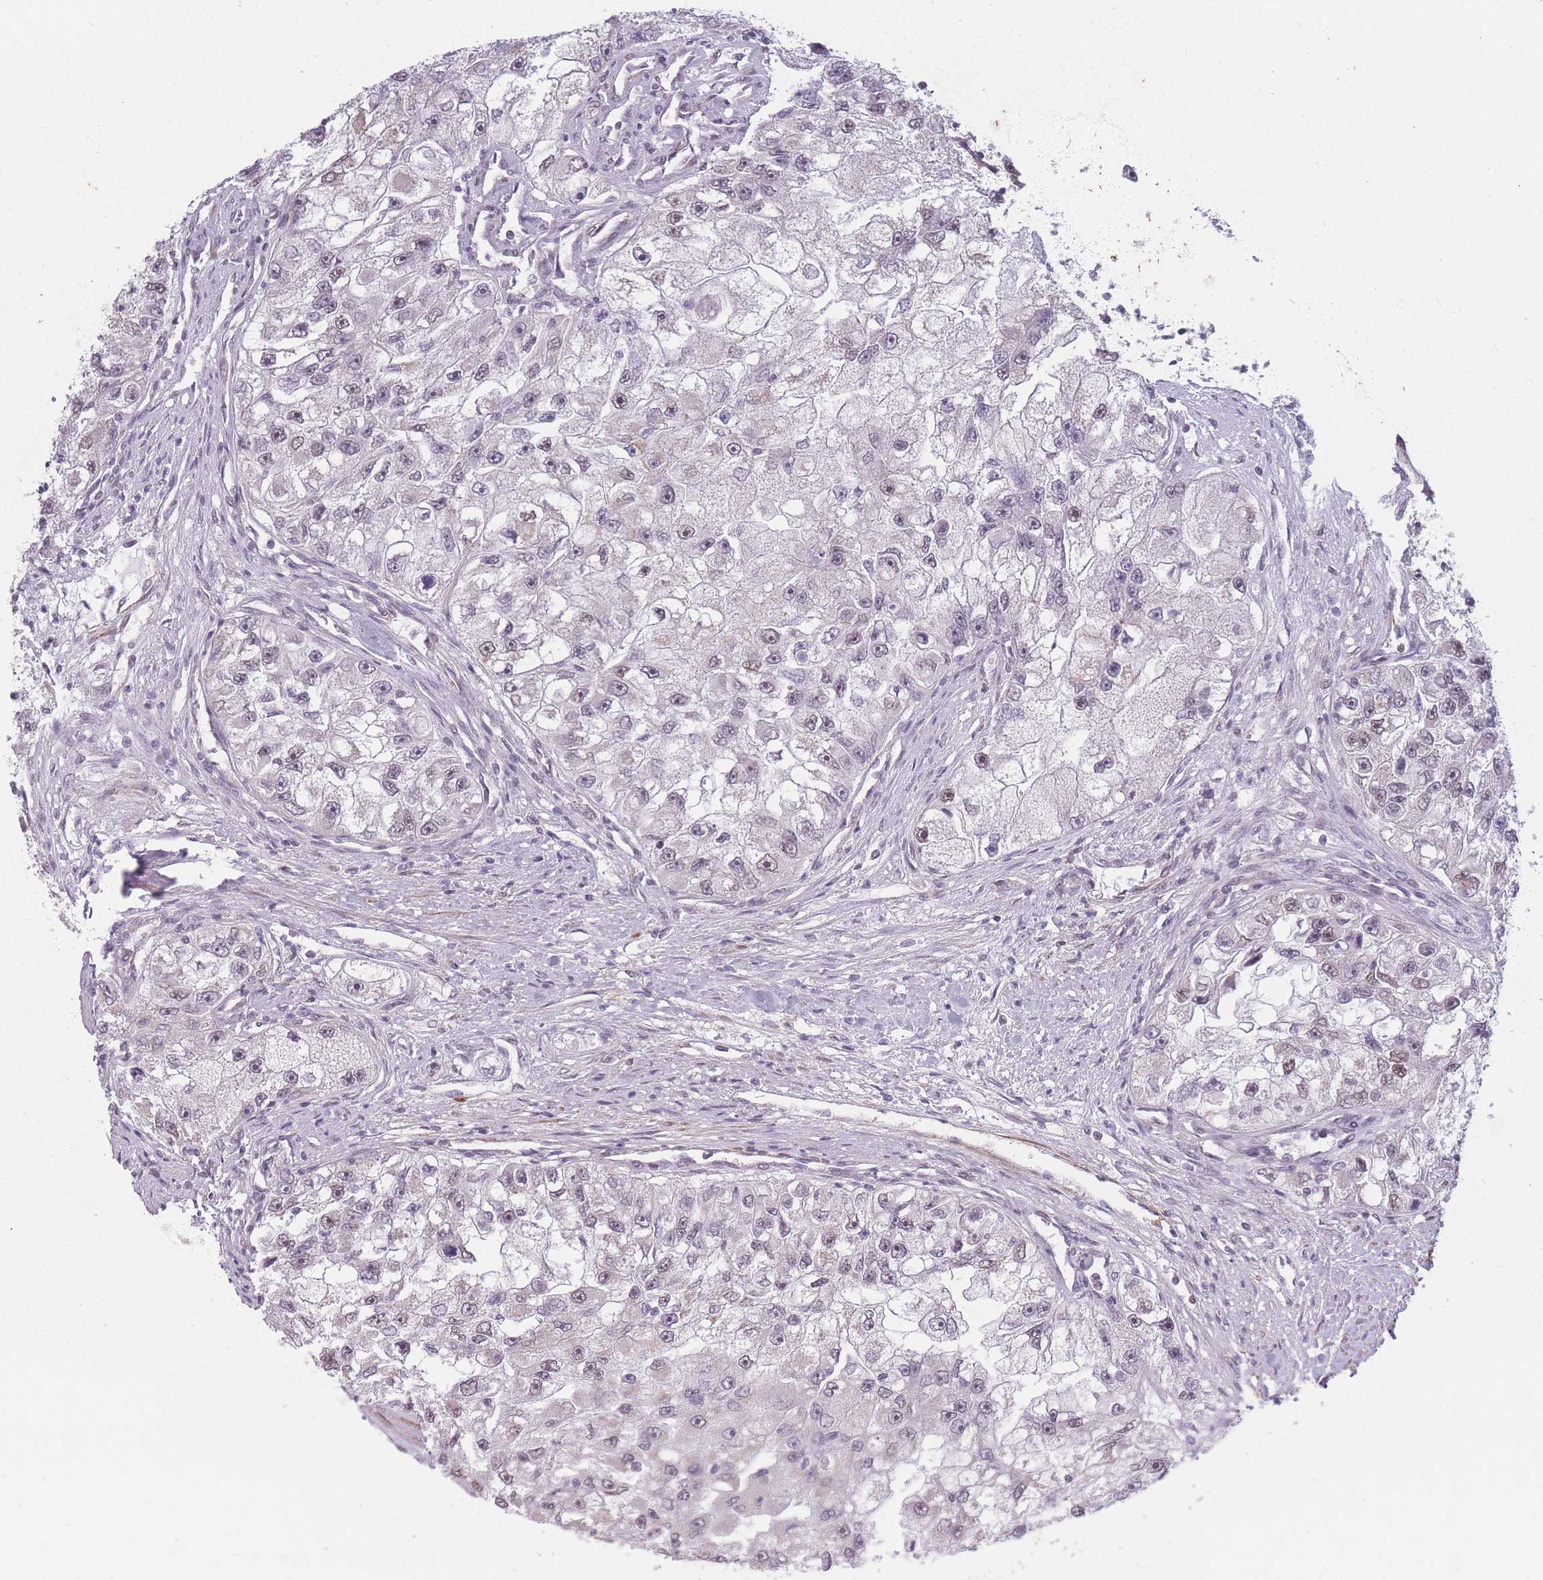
{"staining": {"intensity": "weak", "quantity": "<25%", "location": "nuclear"}, "tissue": "renal cancer", "cell_type": "Tumor cells", "image_type": "cancer", "snomed": [{"axis": "morphology", "description": "Adenocarcinoma, NOS"}, {"axis": "topography", "description": "Kidney"}], "caption": "Tumor cells are negative for brown protein staining in renal adenocarcinoma.", "gene": "SIN3B", "patient": {"sex": "male", "age": 63}}